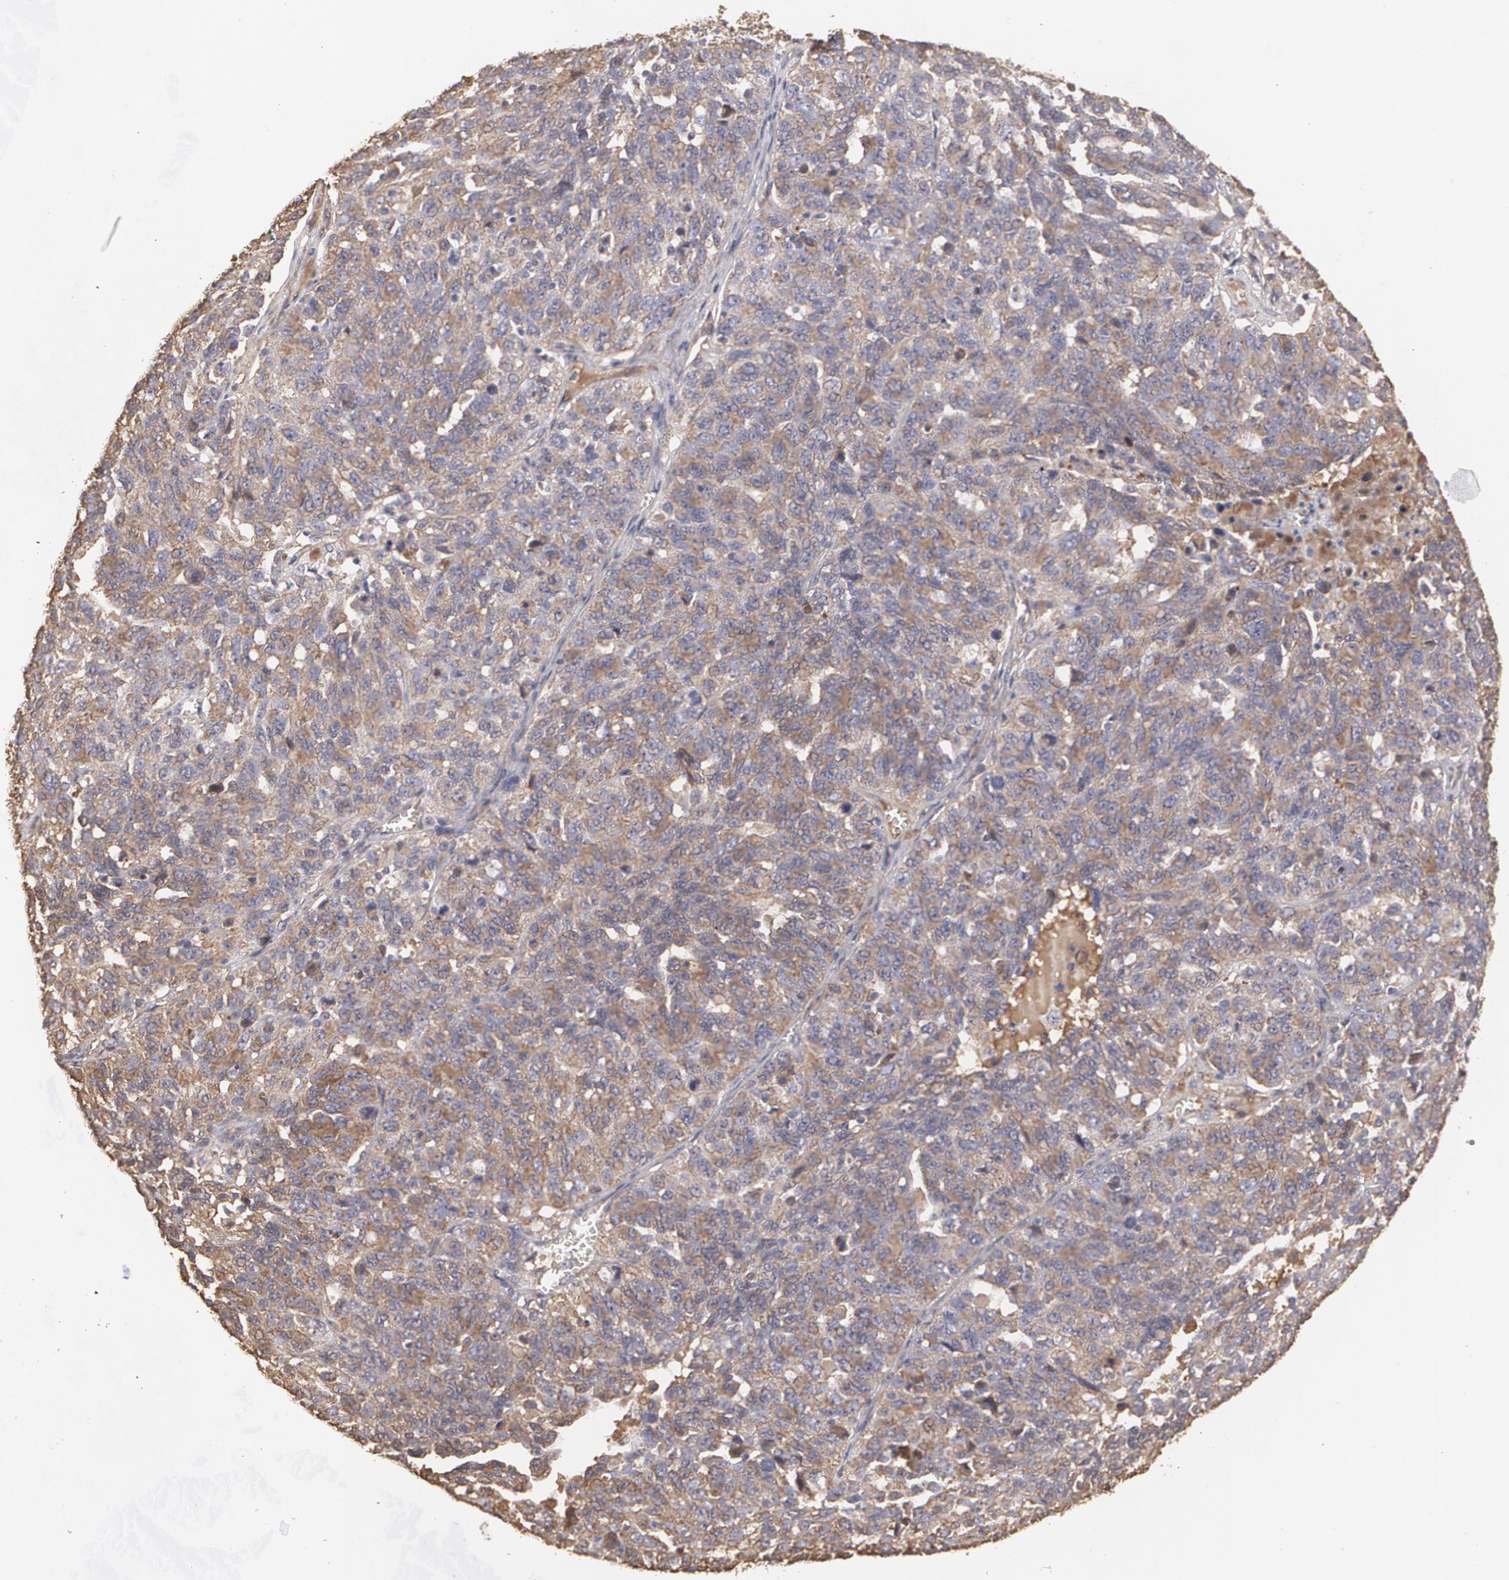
{"staining": {"intensity": "weak", "quantity": ">75%", "location": "cytoplasmic/membranous"}, "tissue": "ovarian cancer", "cell_type": "Tumor cells", "image_type": "cancer", "snomed": [{"axis": "morphology", "description": "Cystadenocarcinoma, serous, NOS"}, {"axis": "topography", "description": "Ovary"}], "caption": "Ovarian cancer stained with a brown dye reveals weak cytoplasmic/membranous positive expression in approximately >75% of tumor cells.", "gene": "PON1", "patient": {"sex": "female", "age": 71}}